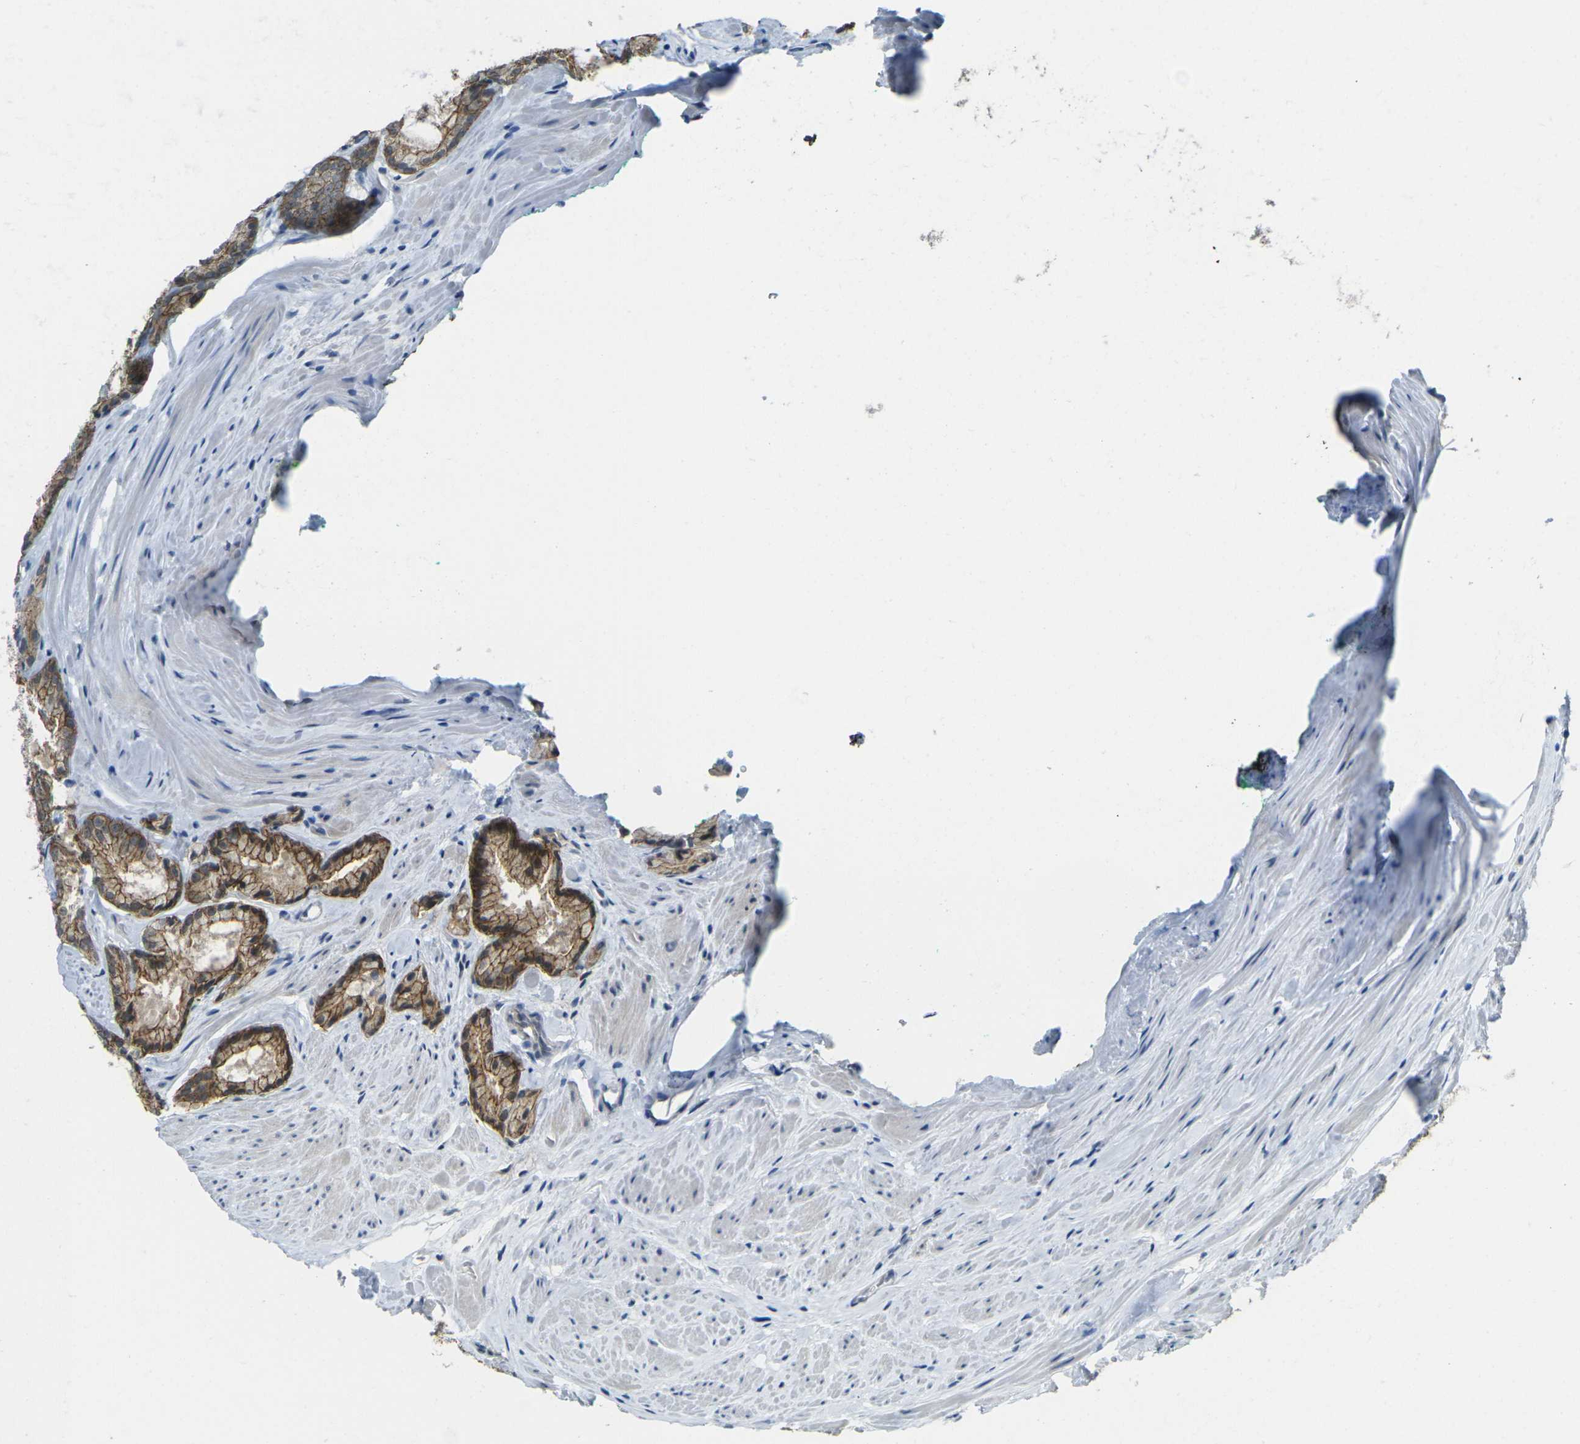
{"staining": {"intensity": "strong", "quantity": ">75%", "location": "cytoplasmic/membranous"}, "tissue": "prostate cancer", "cell_type": "Tumor cells", "image_type": "cancer", "snomed": [{"axis": "morphology", "description": "Adenocarcinoma, Low grade"}, {"axis": "topography", "description": "Prostate"}], "caption": "Immunohistochemical staining of human prostate adenocarcinoma (low-grade) reveals high levels of strong cytoplasmic/membranous positivity in approximately >75% of tumor cells.", "gene": "SPTBN2", "patient": {"sex": "male", "age": 64}}